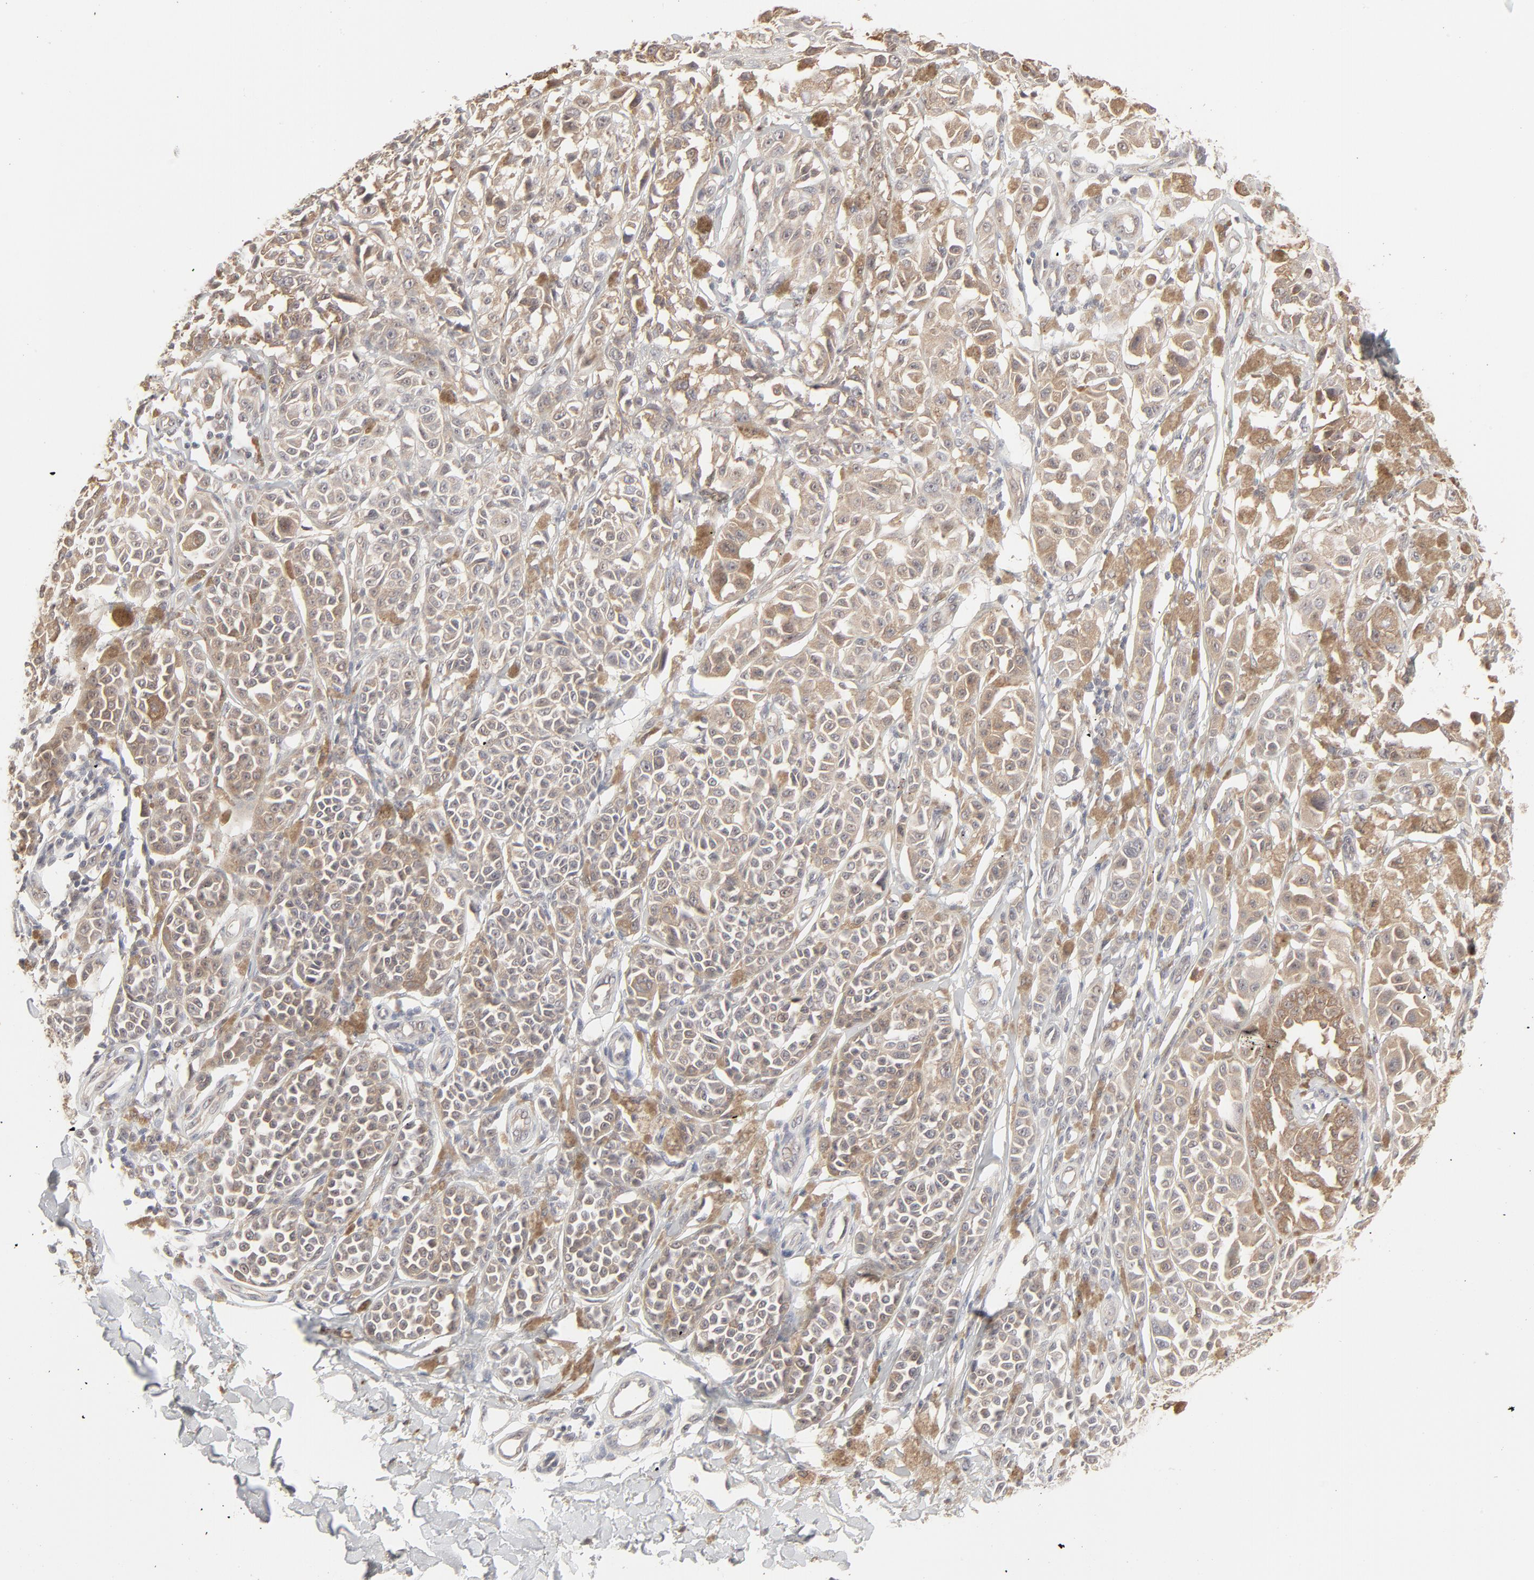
{"staining": {"intensity": "moderate", "quantity": ">75%", "location": "cytoplasmic/membranous"}, "tissue": "melanoma", "cell_type": "Tumor cells", "image_type": "cancer", "snomed": [{"axis": "morphology", "description": "Malignant melanoma, NOS"}, {"axis": "topography", "description": "Skin"}], "caption": "Melanoma was stained to show a protein in brown. There is medium levels of moderate cytoplasmic/membranous positivity in about >75% of tumor cells.", "gene": "RAB5C", "patient": {"sex": "female", "age": 38}}